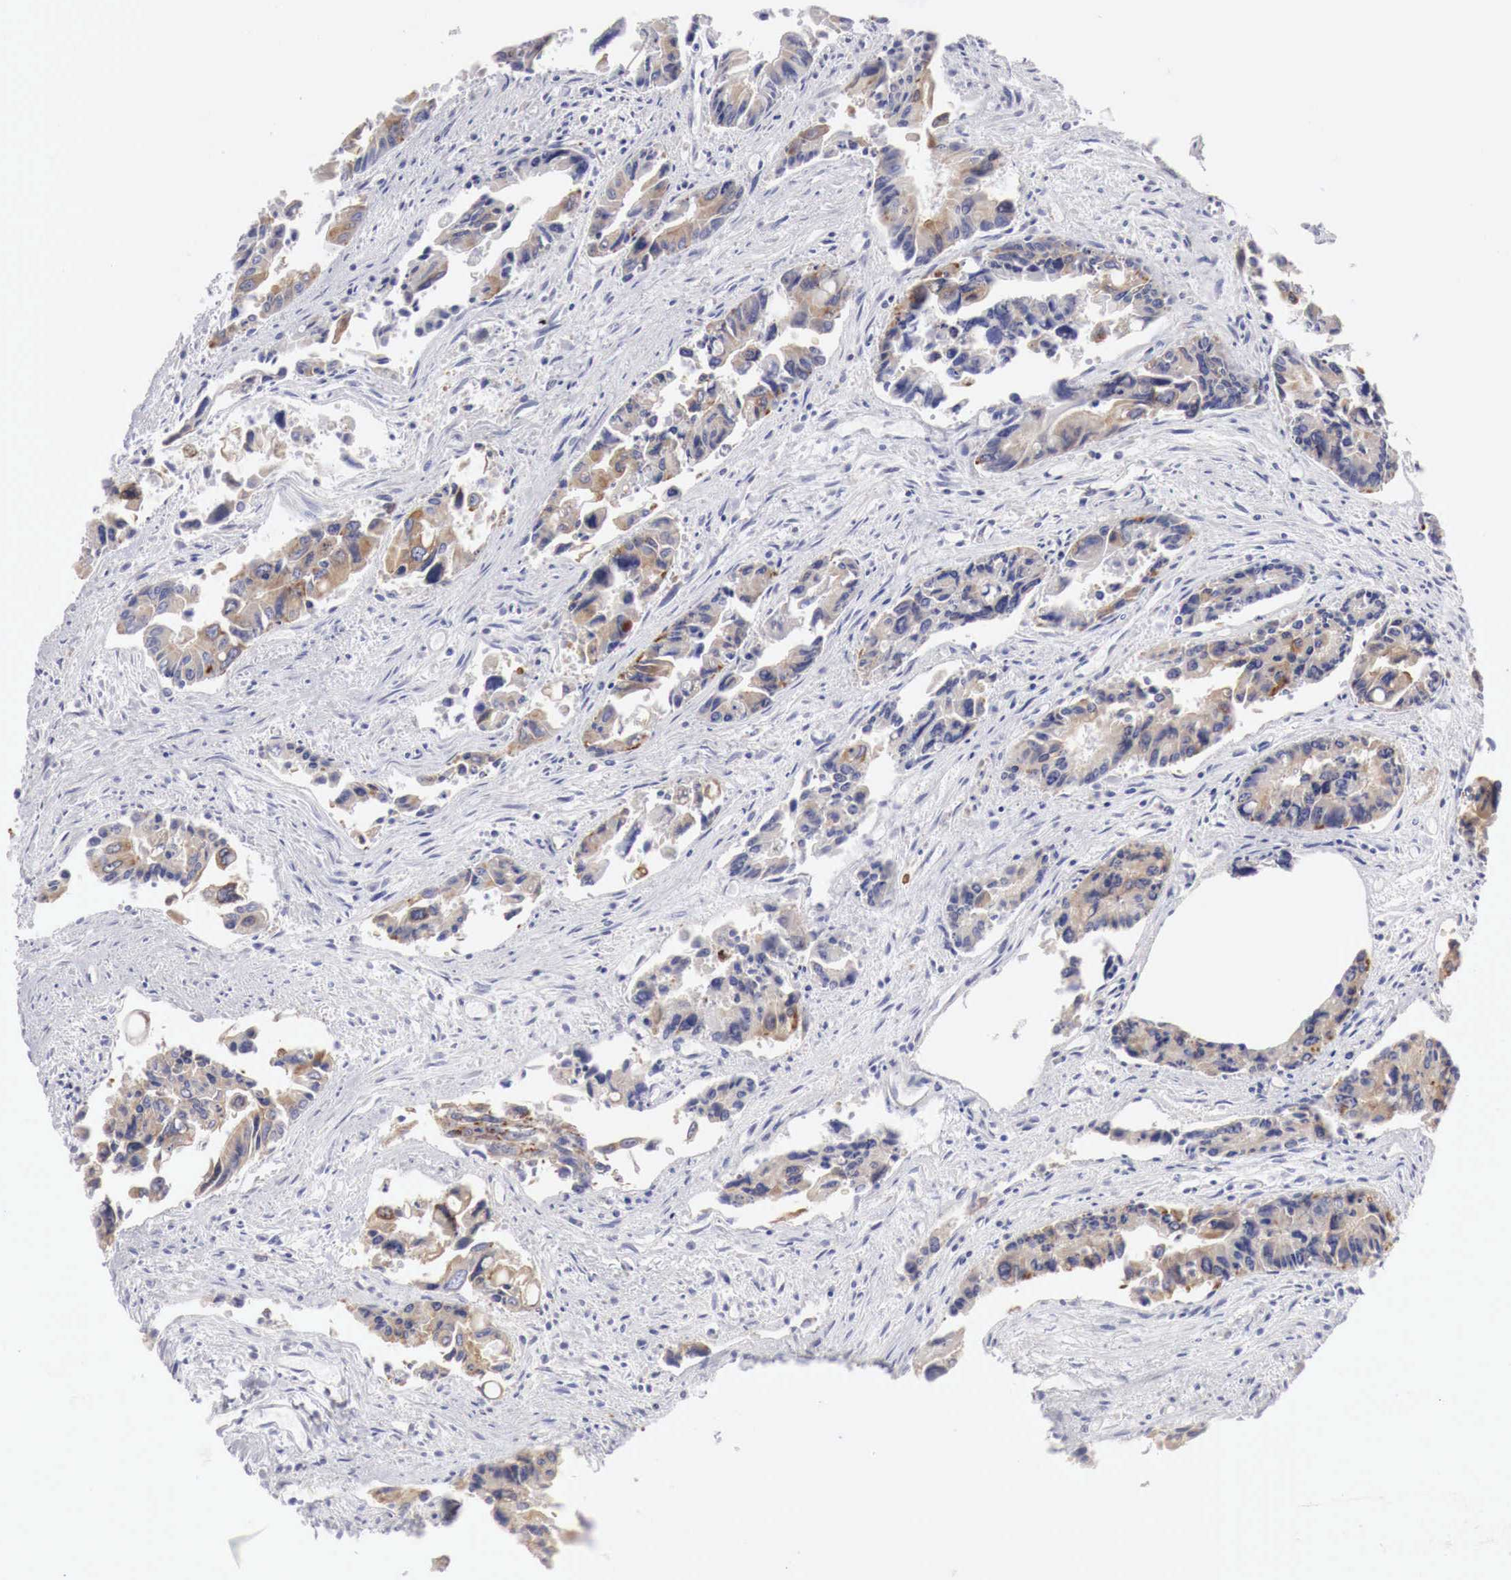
{"staining": {"intensity": "moderate", "quantity": ">75%", "location": "cytoplasmic/membranous"}, "tissue": "colorectal cancer", "cell_type": "Tumor cells", "image_type": "cancer", "snomed": [{"axis": "morphology", "description": "Adenocarcinoma, NOS"}, {"axis": "topography", "description": "Rectum"}], "caption": "An image showing moderate cytoplasmic/membranous staining in about >75% of tumor cells in colorectal adenocarcinoma, as visualized by brown immunohistochemical staining.", "gene": "NSDHL", "patient": {"sex": "male", "age": 76}}